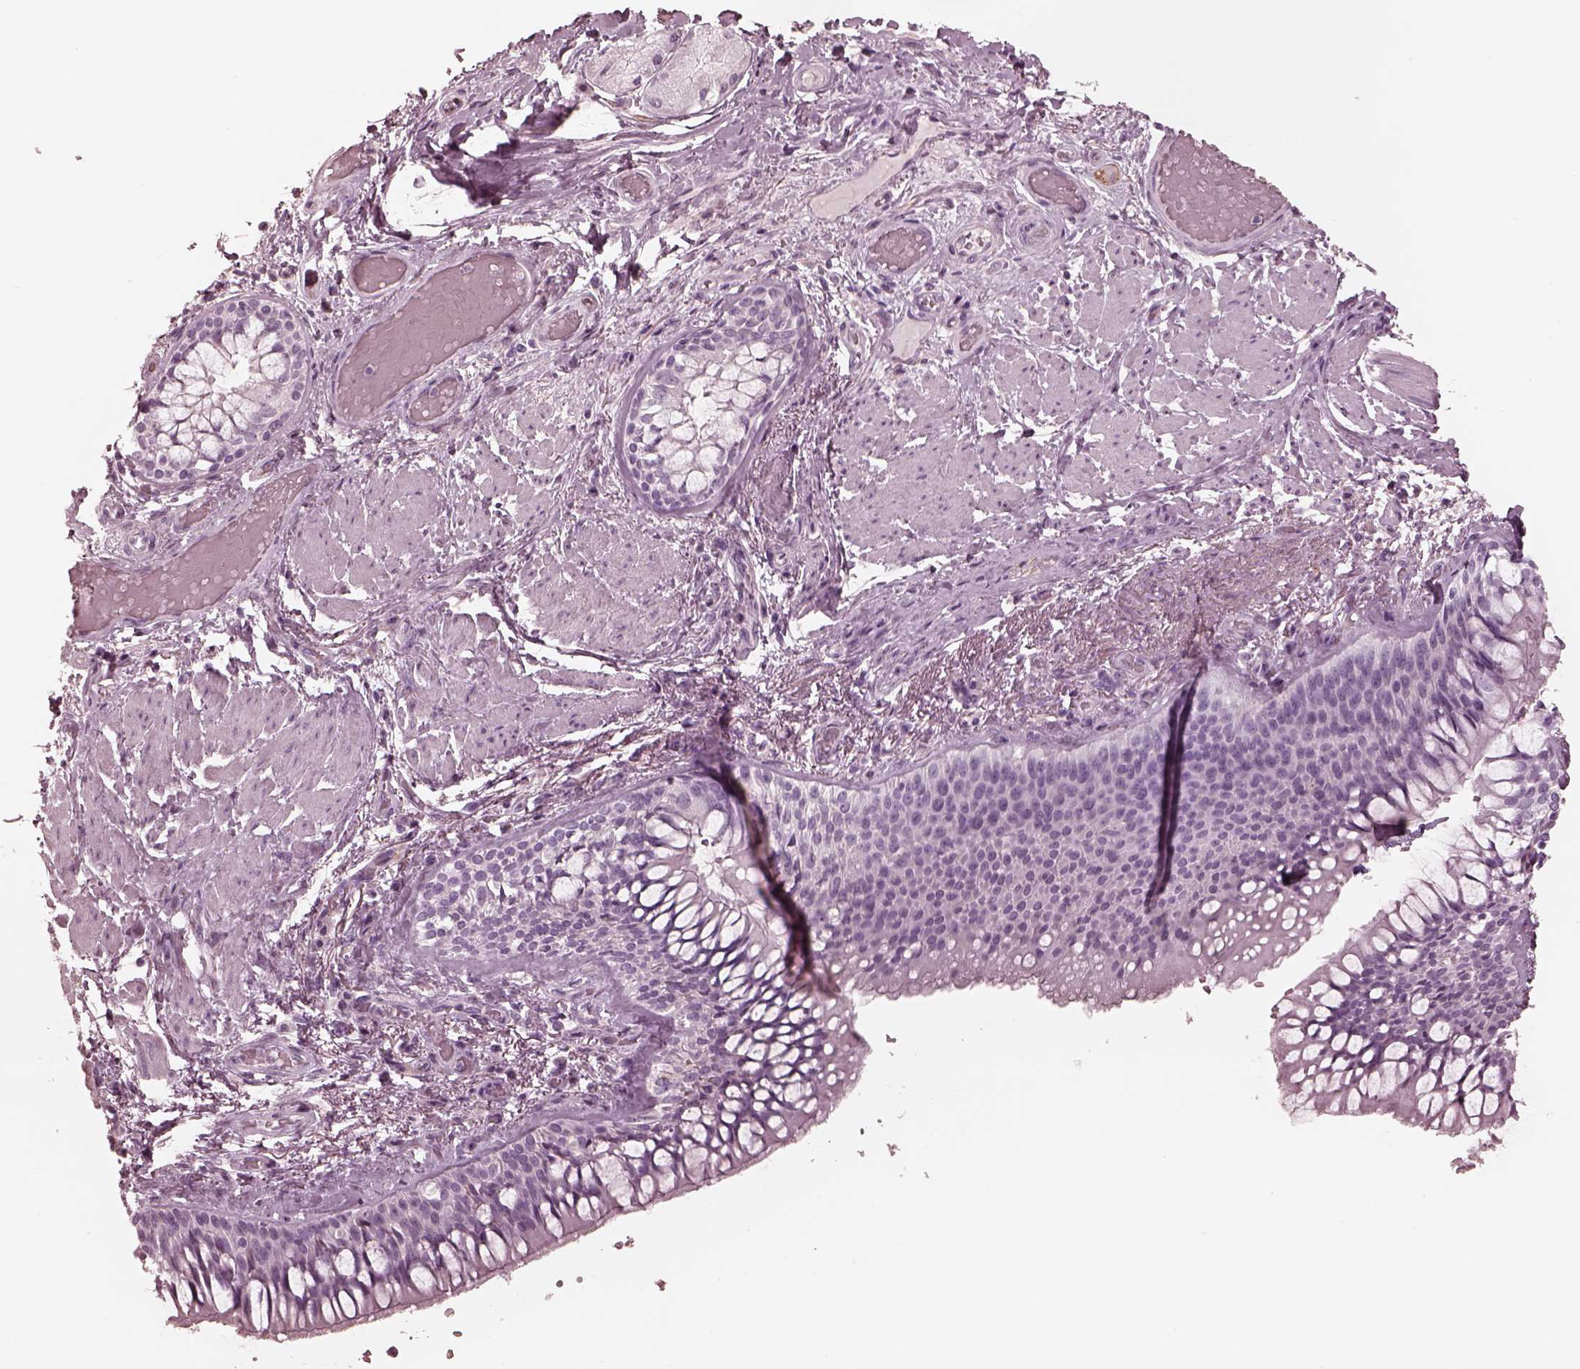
{"staining": {"intensity": "negative", "quantity": "none", "location": "none"}, "tissue": "adipose tissue", "cell_type": "Adipocytes", "image_type": "normal", "snomed": [{"axis": "morphology", "description": "Normal tissue, NOS"}, {"axis": "topography", "description": "Cartilage tissue"}, {"axis": "topography", "description": "Bronchus"}], "caption": "IHC image of normal adipose tissue: adipose tissue stained with DAB (3,3'-diaminobenzidine) displays no significant protein positivity in adipocytes.", "gene": "CADM2", "patient": {"sex": "male", "age": 64}}